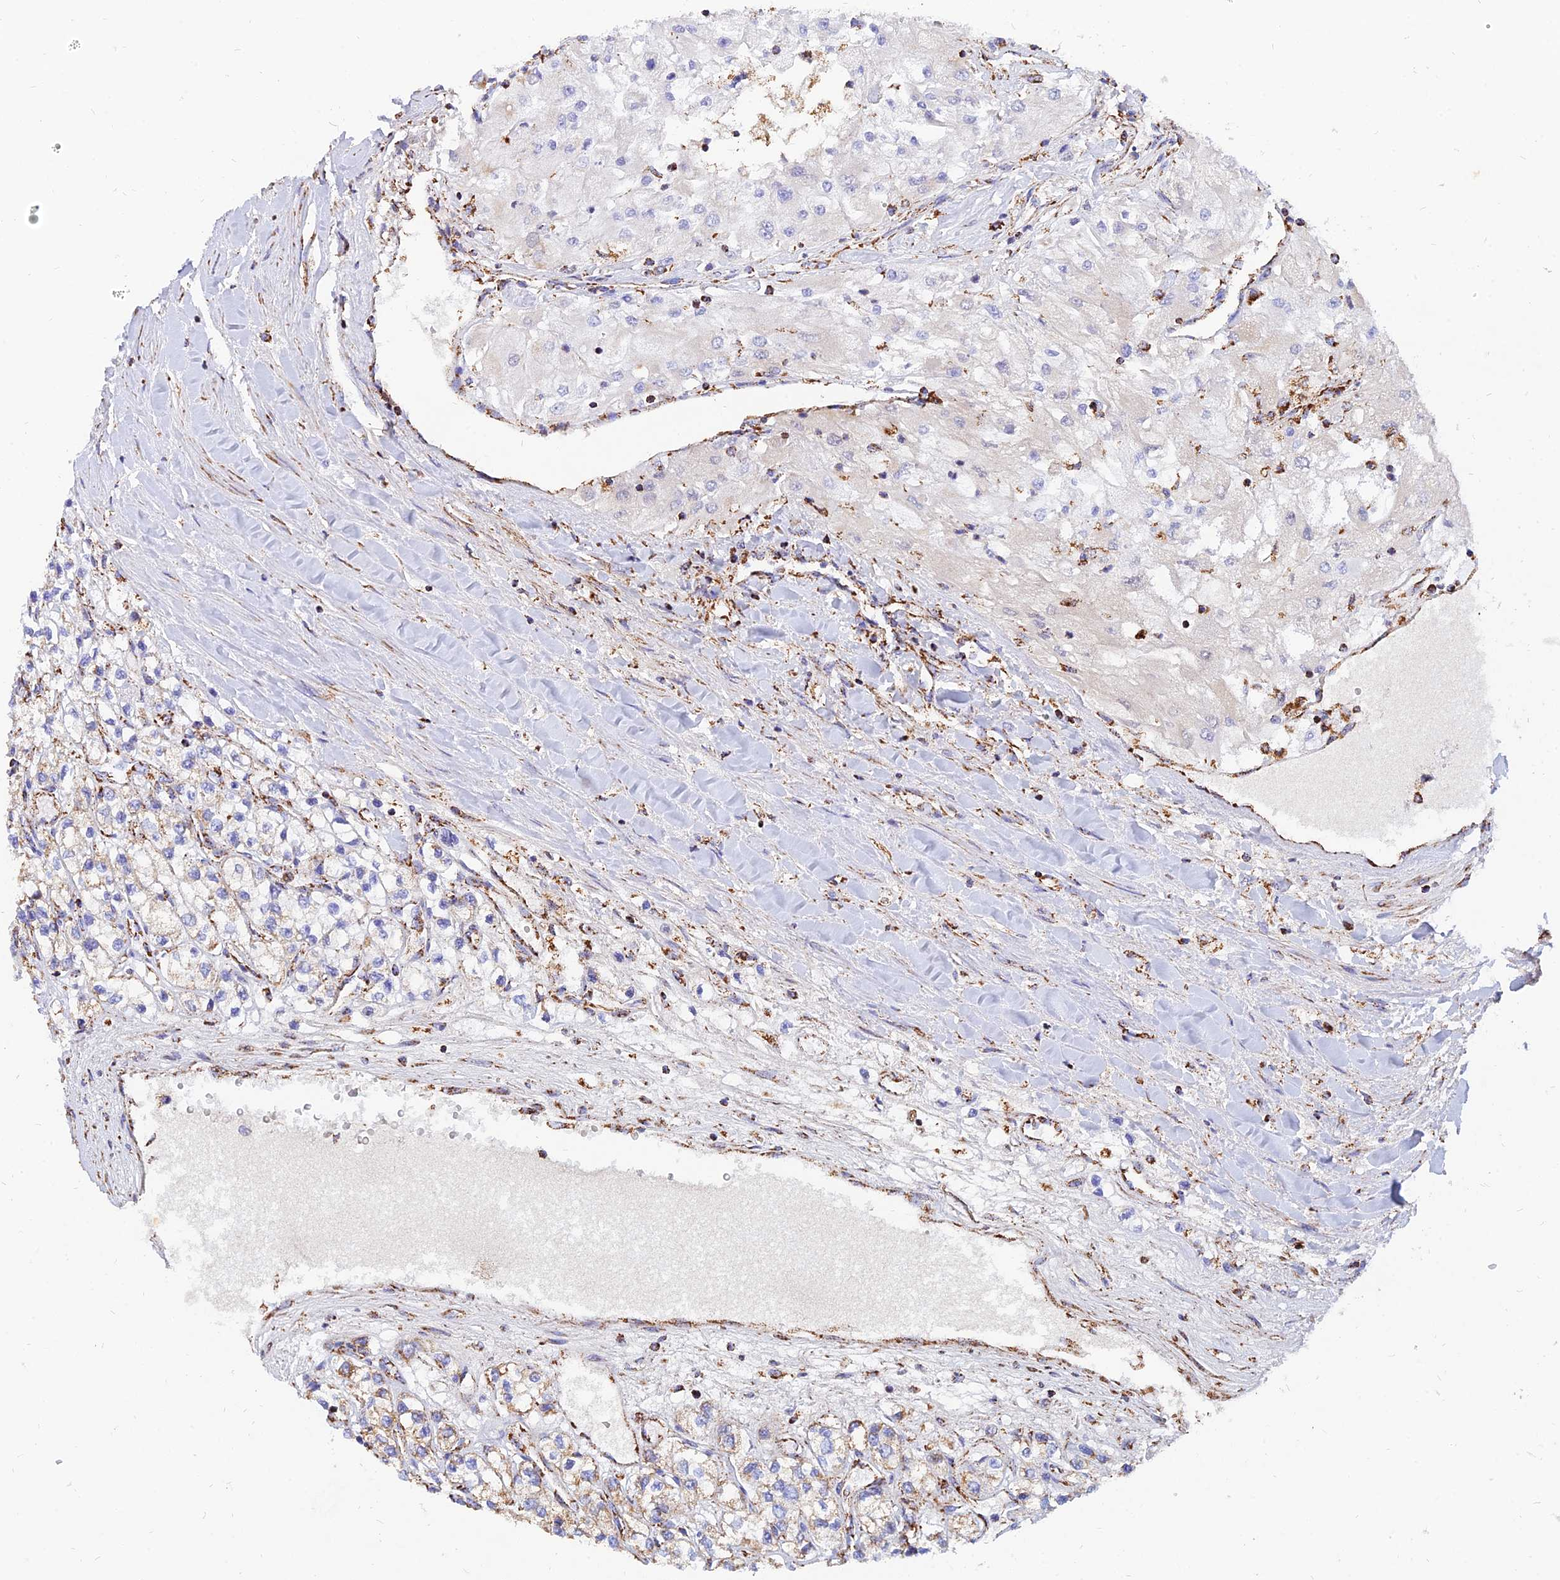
{"staining": {"intensity": "negative", "quantity": "none", "location": "none"}, "tissue": "renal cancer", "cell_type": "Tumor cells", "image_type": "cancer", "snomed": [{"axis": "morphology", "description": "Adenocarcinoma, NOS"}, {"axis": "topography", "description": "Kidney"}], "caption": "This is a photomicrograph of immunohistochemistry (IHC) staining of renal adenocarcinoma, which shows no expression in tumor cells.", "gene": "NDUFB6", "patient": {"sex": "male", "age": 80}}